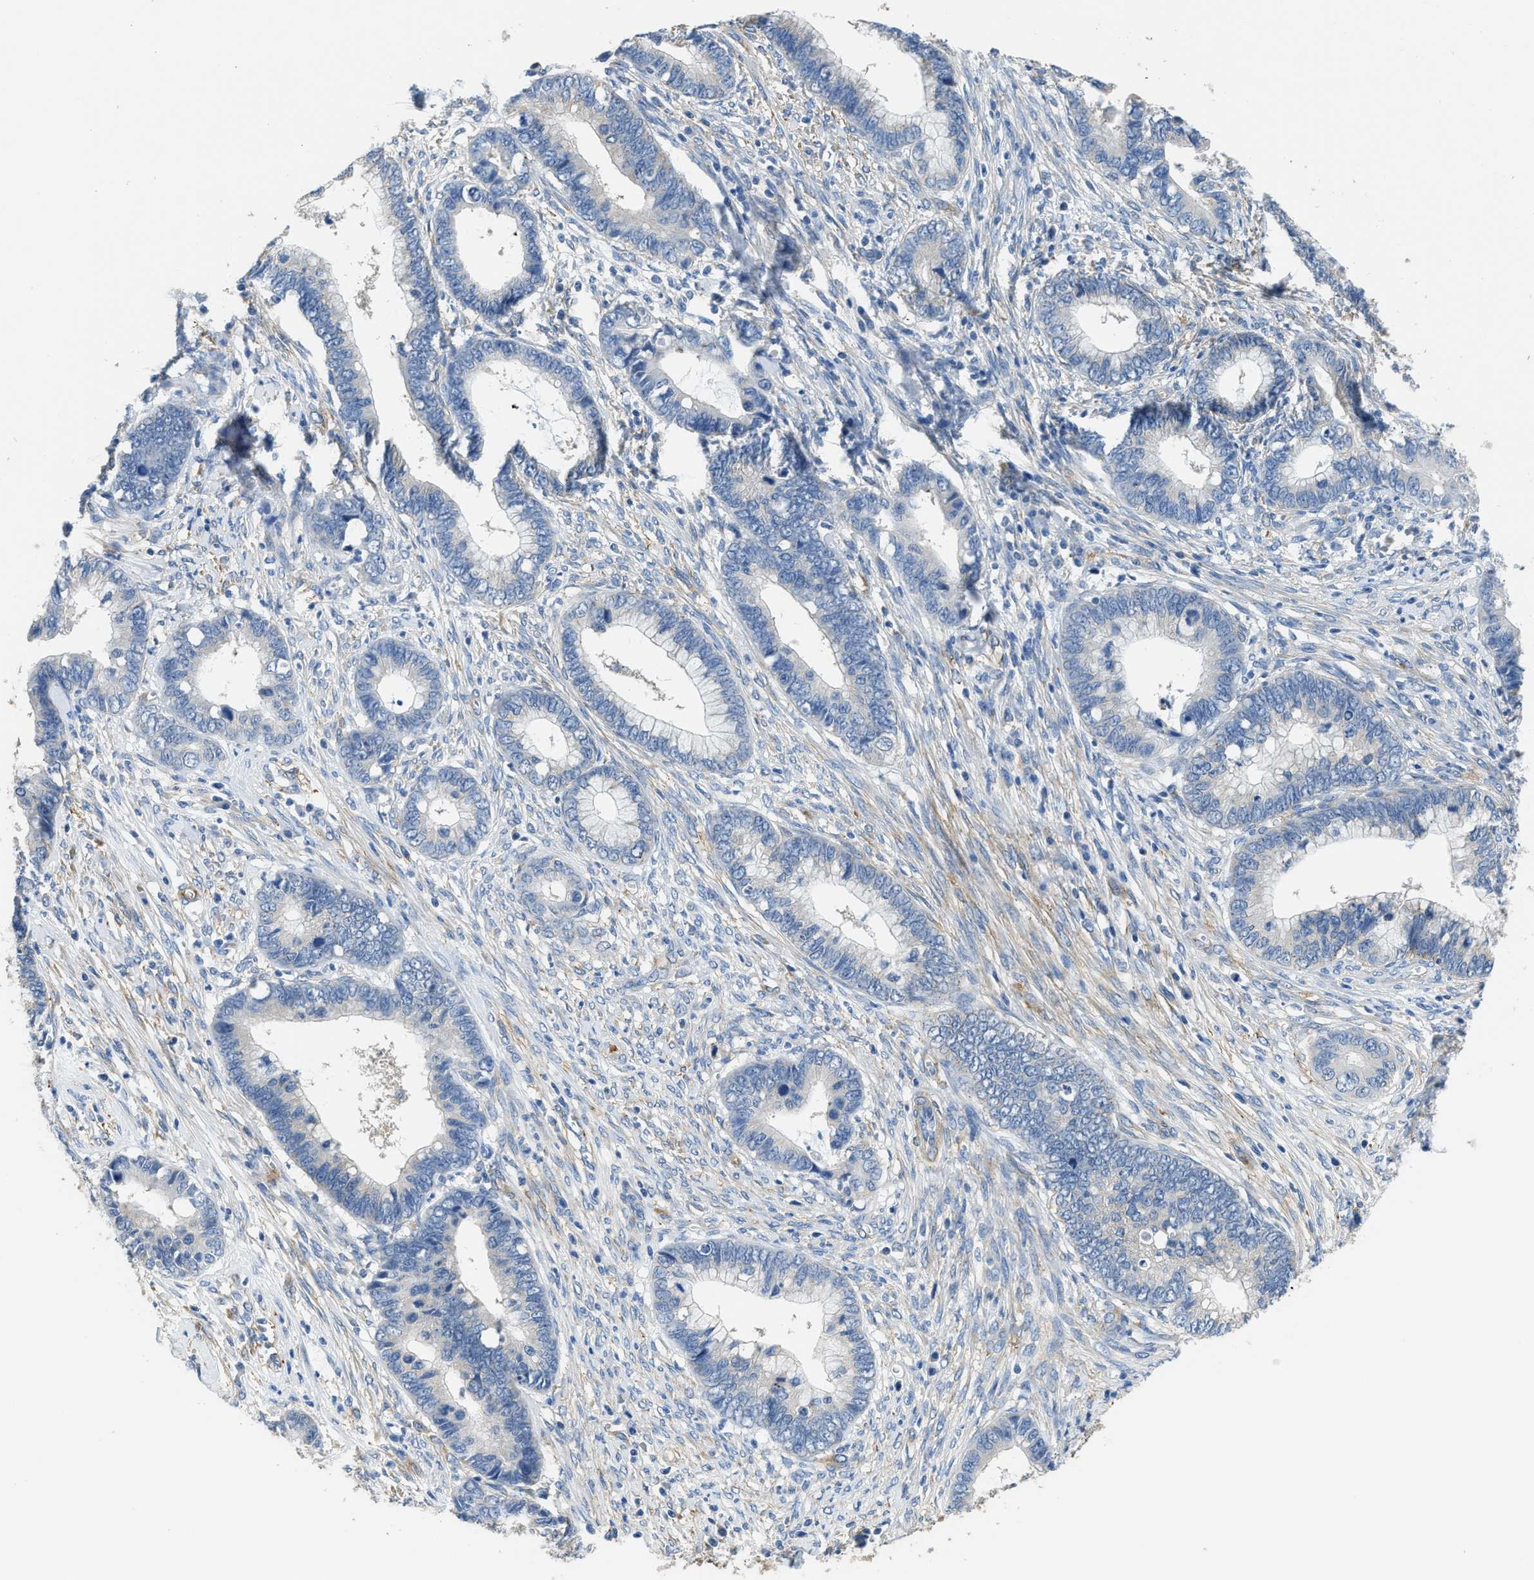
{"staining": {"intensity": "negative", "quantity": "none", "location": "none"}, "tissue": "cervical cancer", "cell_type": "Tumor cells", "image_type": "cancer", "snomed": [{"axis": "morphology", "description": "Adenocarcinoma, NOS"}, {"axis": "topography", "description": "Cervix"}], "caption": "A high-resolution photomicrograph shows immunohistochemistry staining of cervical cancer (adenocarcinoma), which displays no significant positivity in tumor cells.", "gene": "ZSWIM5", "patient": {"sex": "female", "age": 44}}